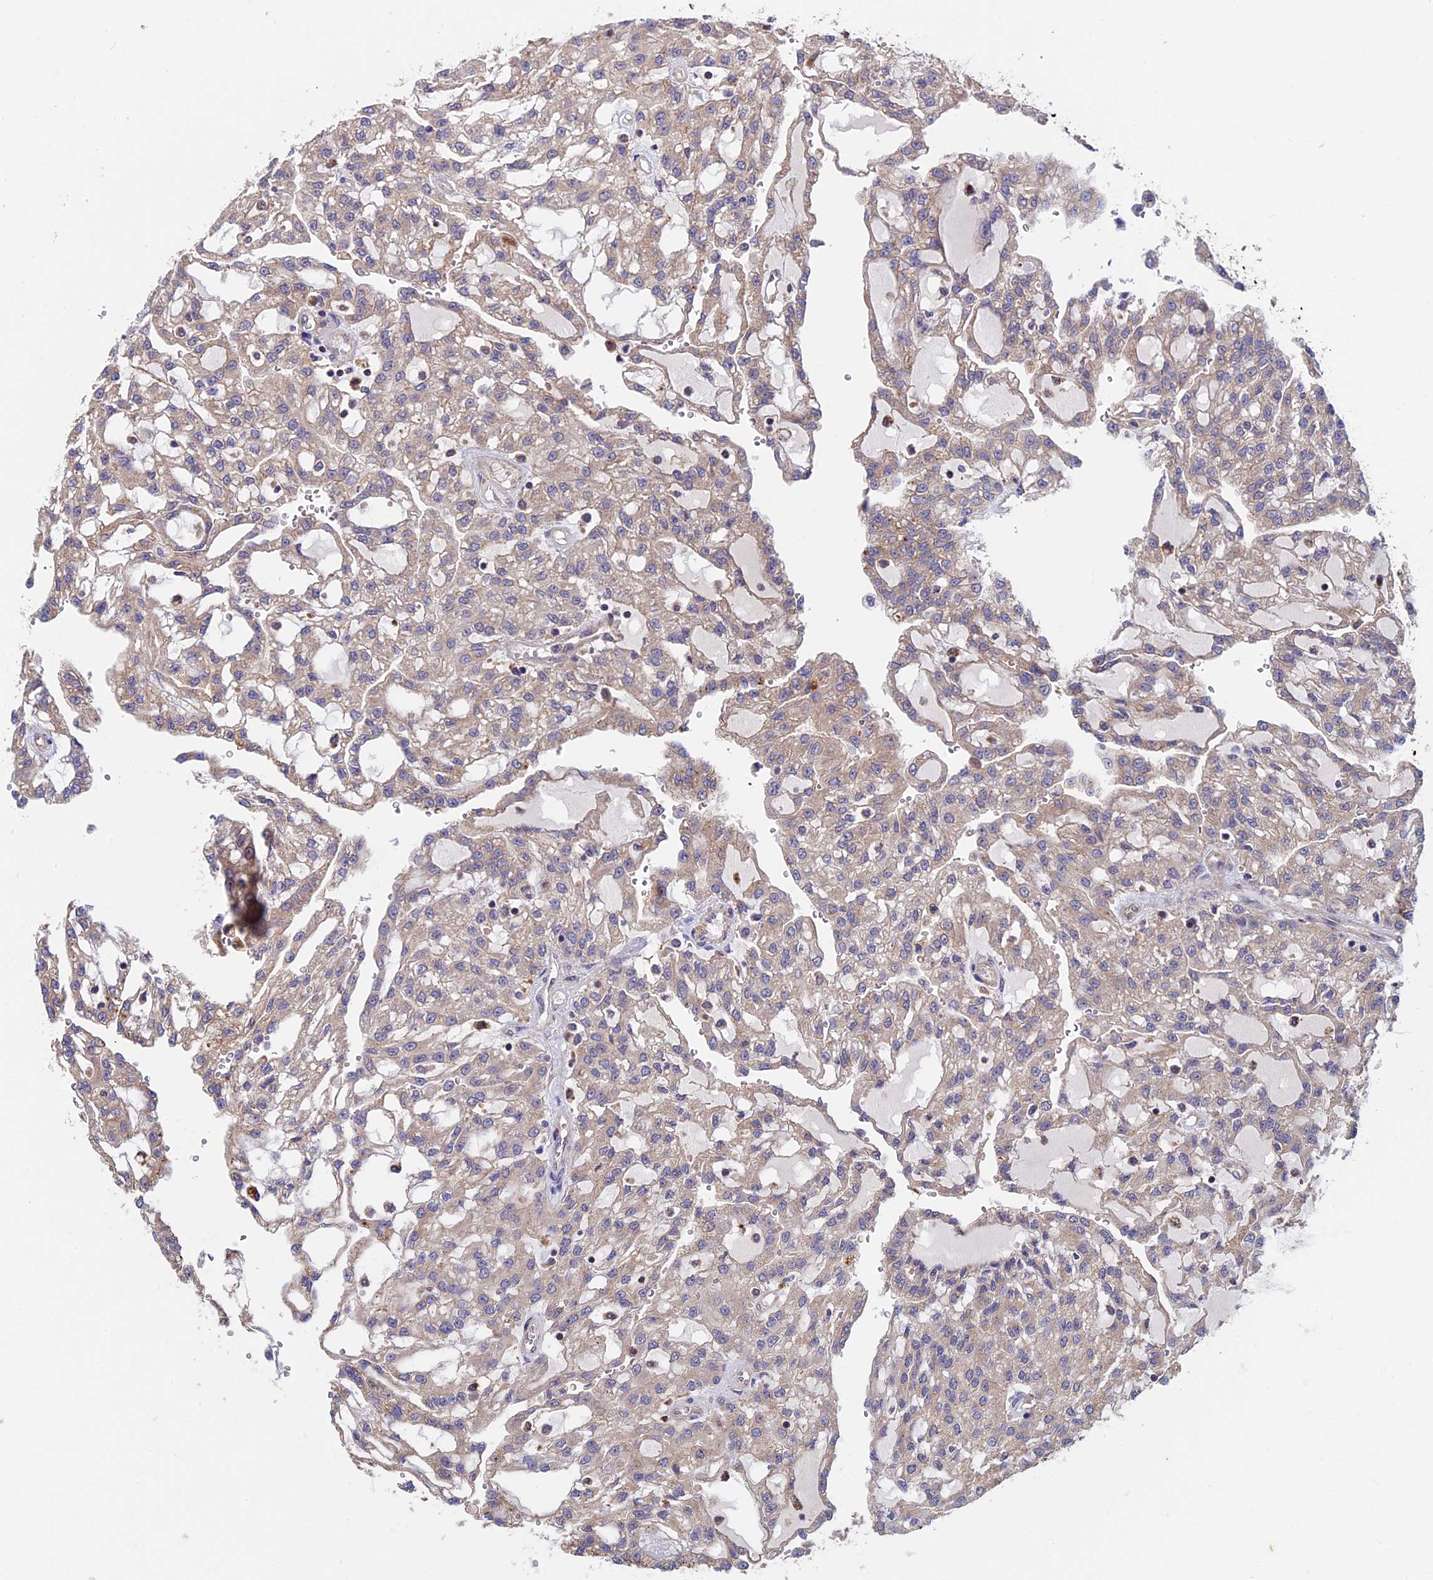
{"staining": {"intensity": "negative", "quantity": "none", "location": "none"}, "tissue": "renal cancer", "cell_type": "Tumor cells", "image_type": "cancer", "snomed": [{"axis": "morphology", "description": "Adenocarcinoma, NOS"}, {"axis": "topography", "description": "Kidney"}], "caption": "The IHC image has no significant staining in tumor cells of renal cancer tissue.", "gene": "SLC9A5", "patient": {"sex": "male", "age": 63}}